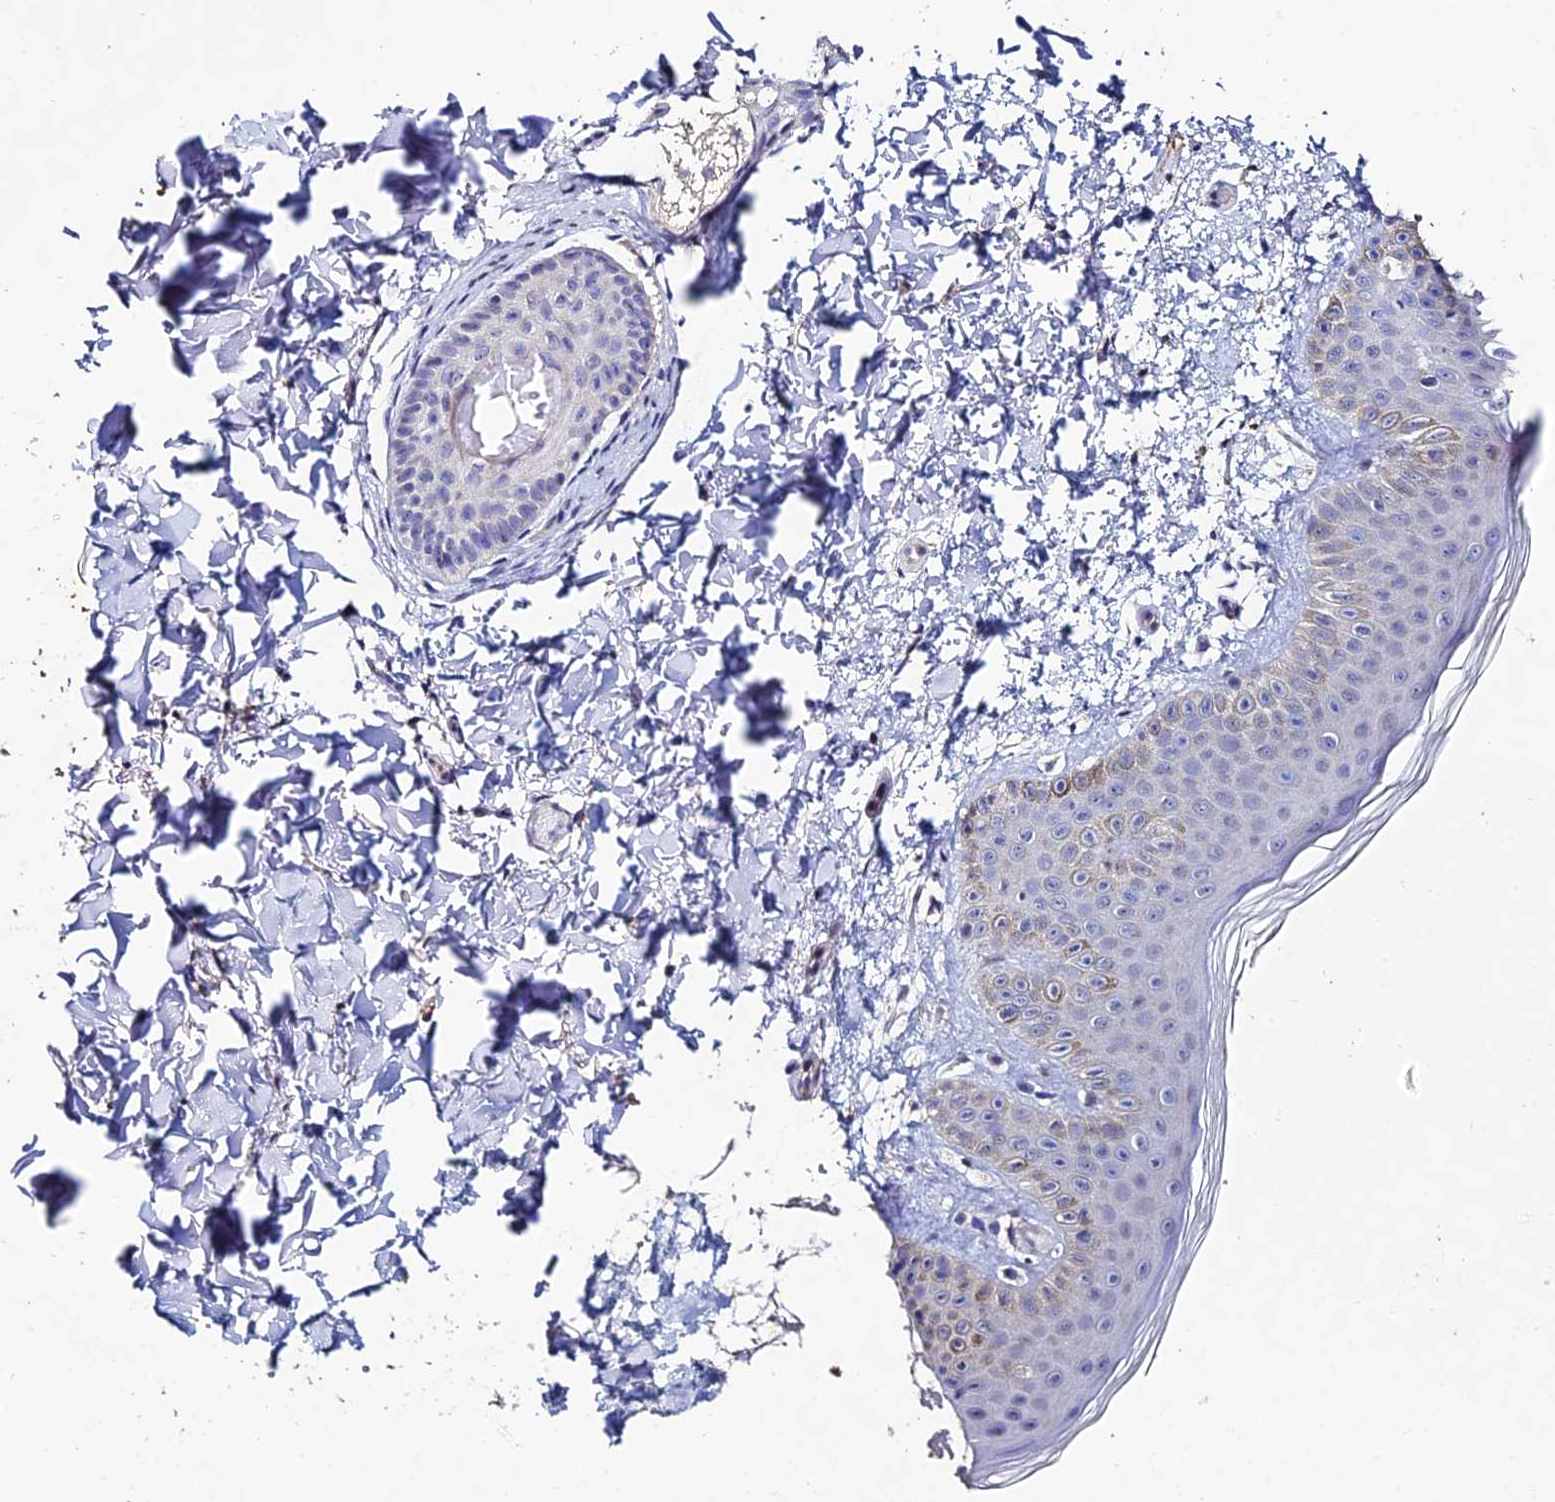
{"staining": {"intensity": "negative", "quantity": "none", "location": "none"}, "tissue": "skin", "cell_type": "Fibroblasts", "image_type": "normal", "snomed": [{"axis": "morphology", "description": "Normal tissue, NOS"}, {"axis": "topography", "description": "Skin"}], "caption": "High magnification brightfield microscopy of benign skin stained with DAB (3,3'-diaminobenzidine) (brown) and counterstained with hematoxylin (blue): fibroblasts show no significant staining. (DAB IHC, high magnification).", "gene": "ESRRG", "patient": {"sex": "male", "age": 36}}